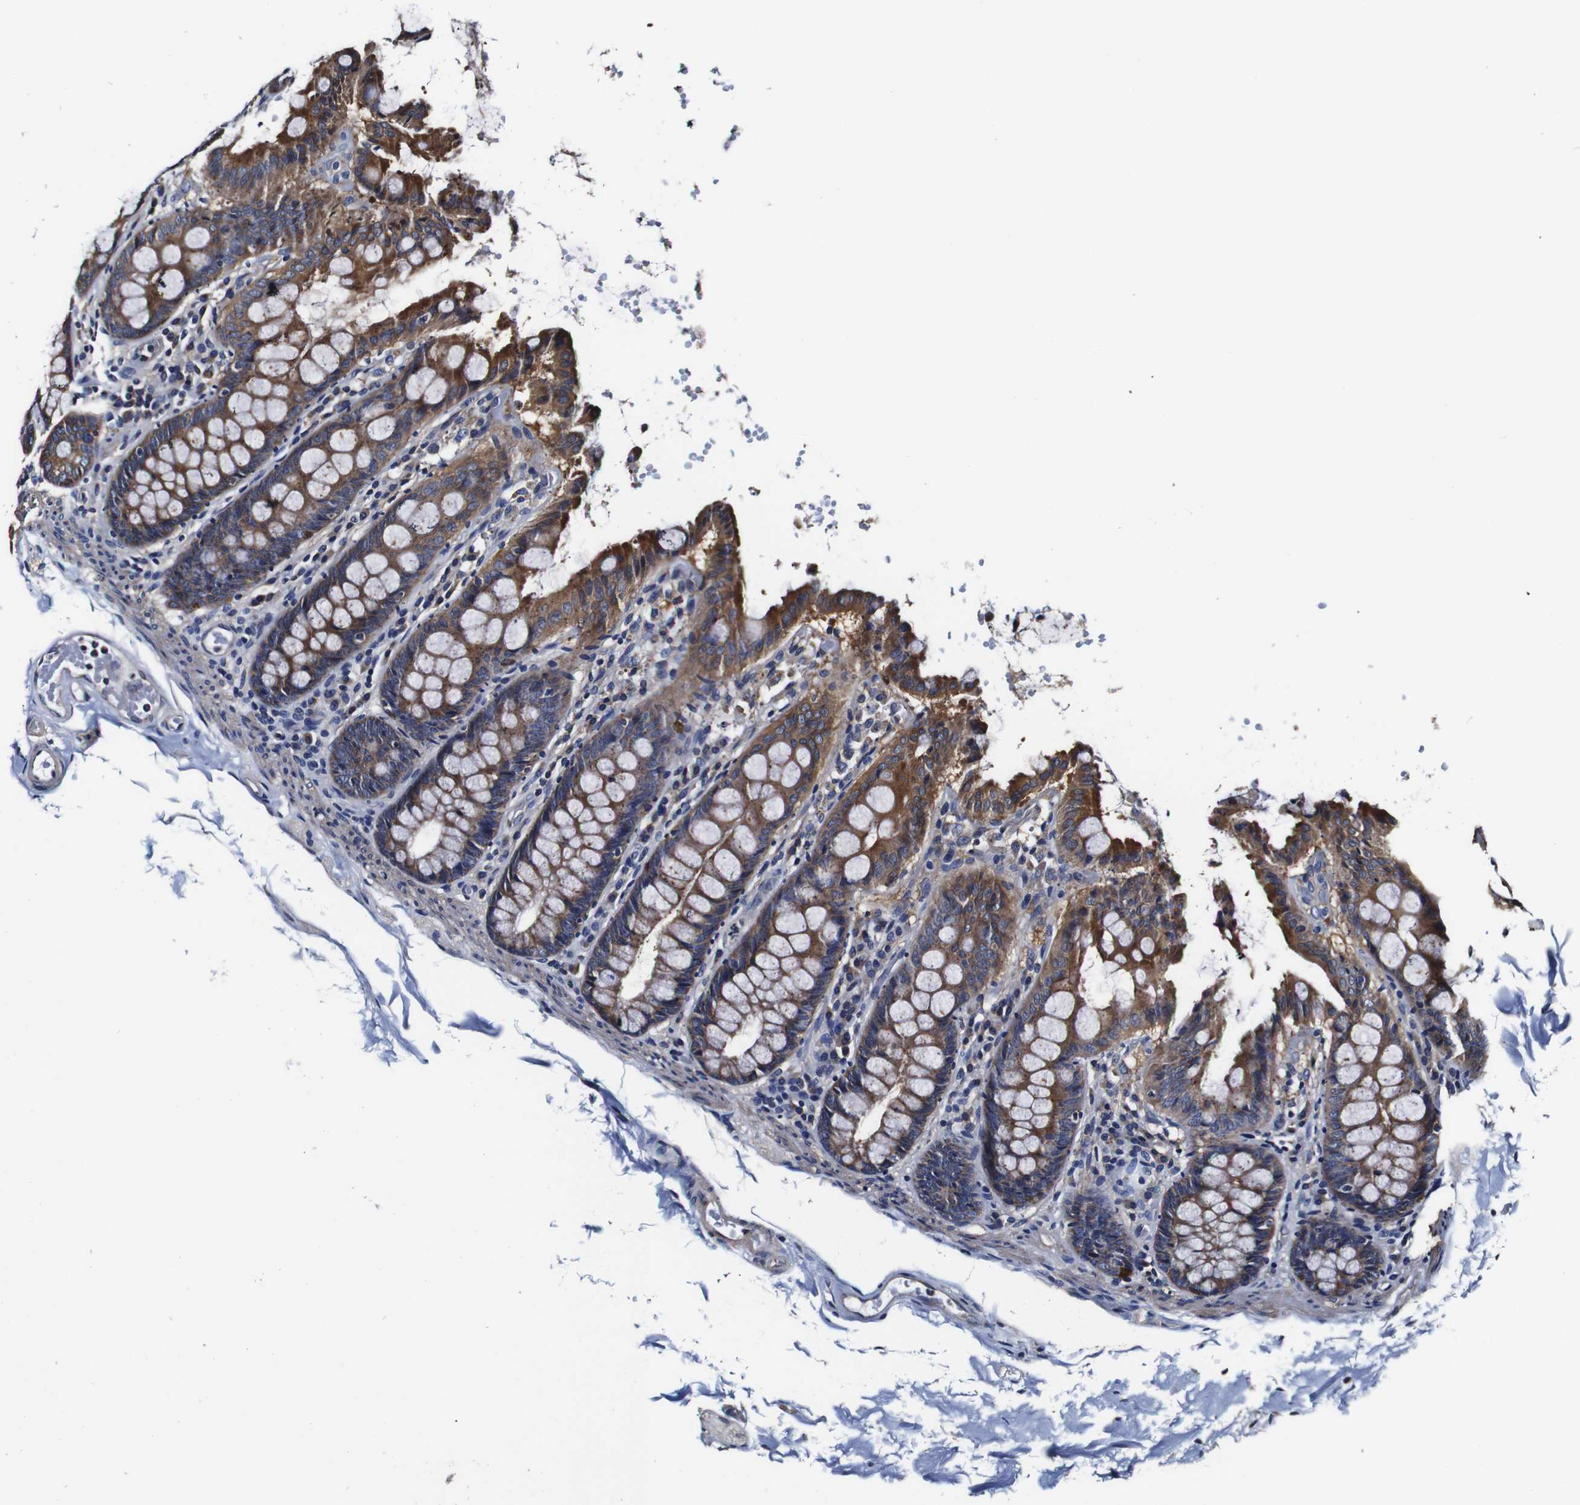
{"staining": {"intensity": "weak", "quantity": ">75%", "location": "cytoplasmic/membranous"}, "tissue": "colon", "cell_type": "Endothelial cells", "image_type": "normal", "snomed": [{"axis": "morphology", "description": "Normal tissue, NOS"}, {"axis": "topography", "description": "Colon"}], "caption": "Protein expression analysis of benign human colon reveals weak cytoplasmic/membranous positivity in approximately >75% of endothelial cells.", "gene": "PDCD6IP", "patient": {"sex": "female", "age": 61}}